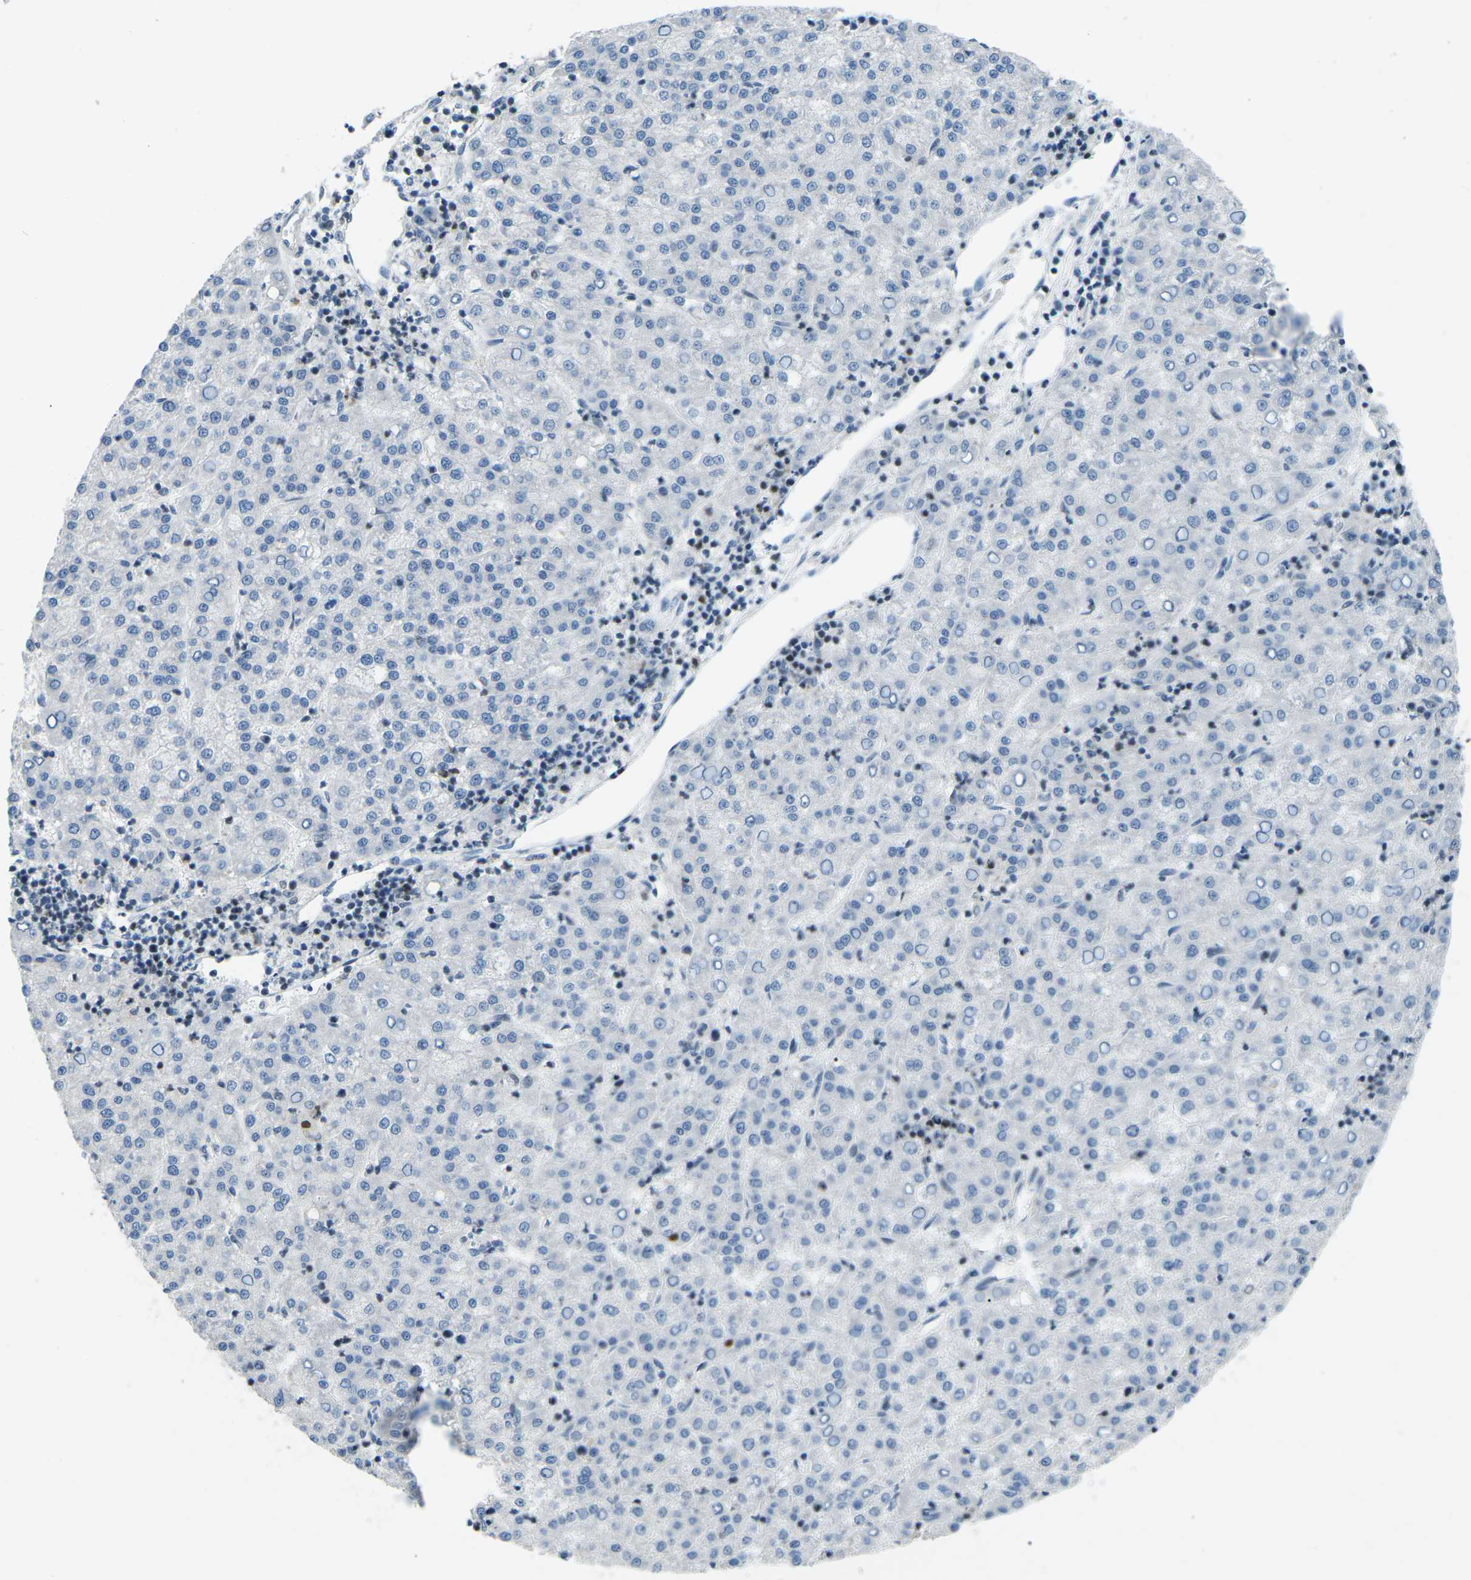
{"staining": {"intensity": "negative", "quantity": "none", "location": "none"}, "tissue": "liver cancer", "cell_type": "Tumor cells", "image_type": "cancer", "snomed": [{"axis": "morphology", "description": "Carcinoma, Hepatocellular, NOS"}, {"axis": "topography", "description": "Liver"}], "caption": "High magnification brightfield microscopy of hepatocellular carcinoma (liver) stained with DAB (3,3'-diaminobenzidine) (brown) and counterstained with hematoxylin (blue): tumor cells show no significant expression.", "gene": "MBNL1", "patient": {"sex": "female", "age": 58}}